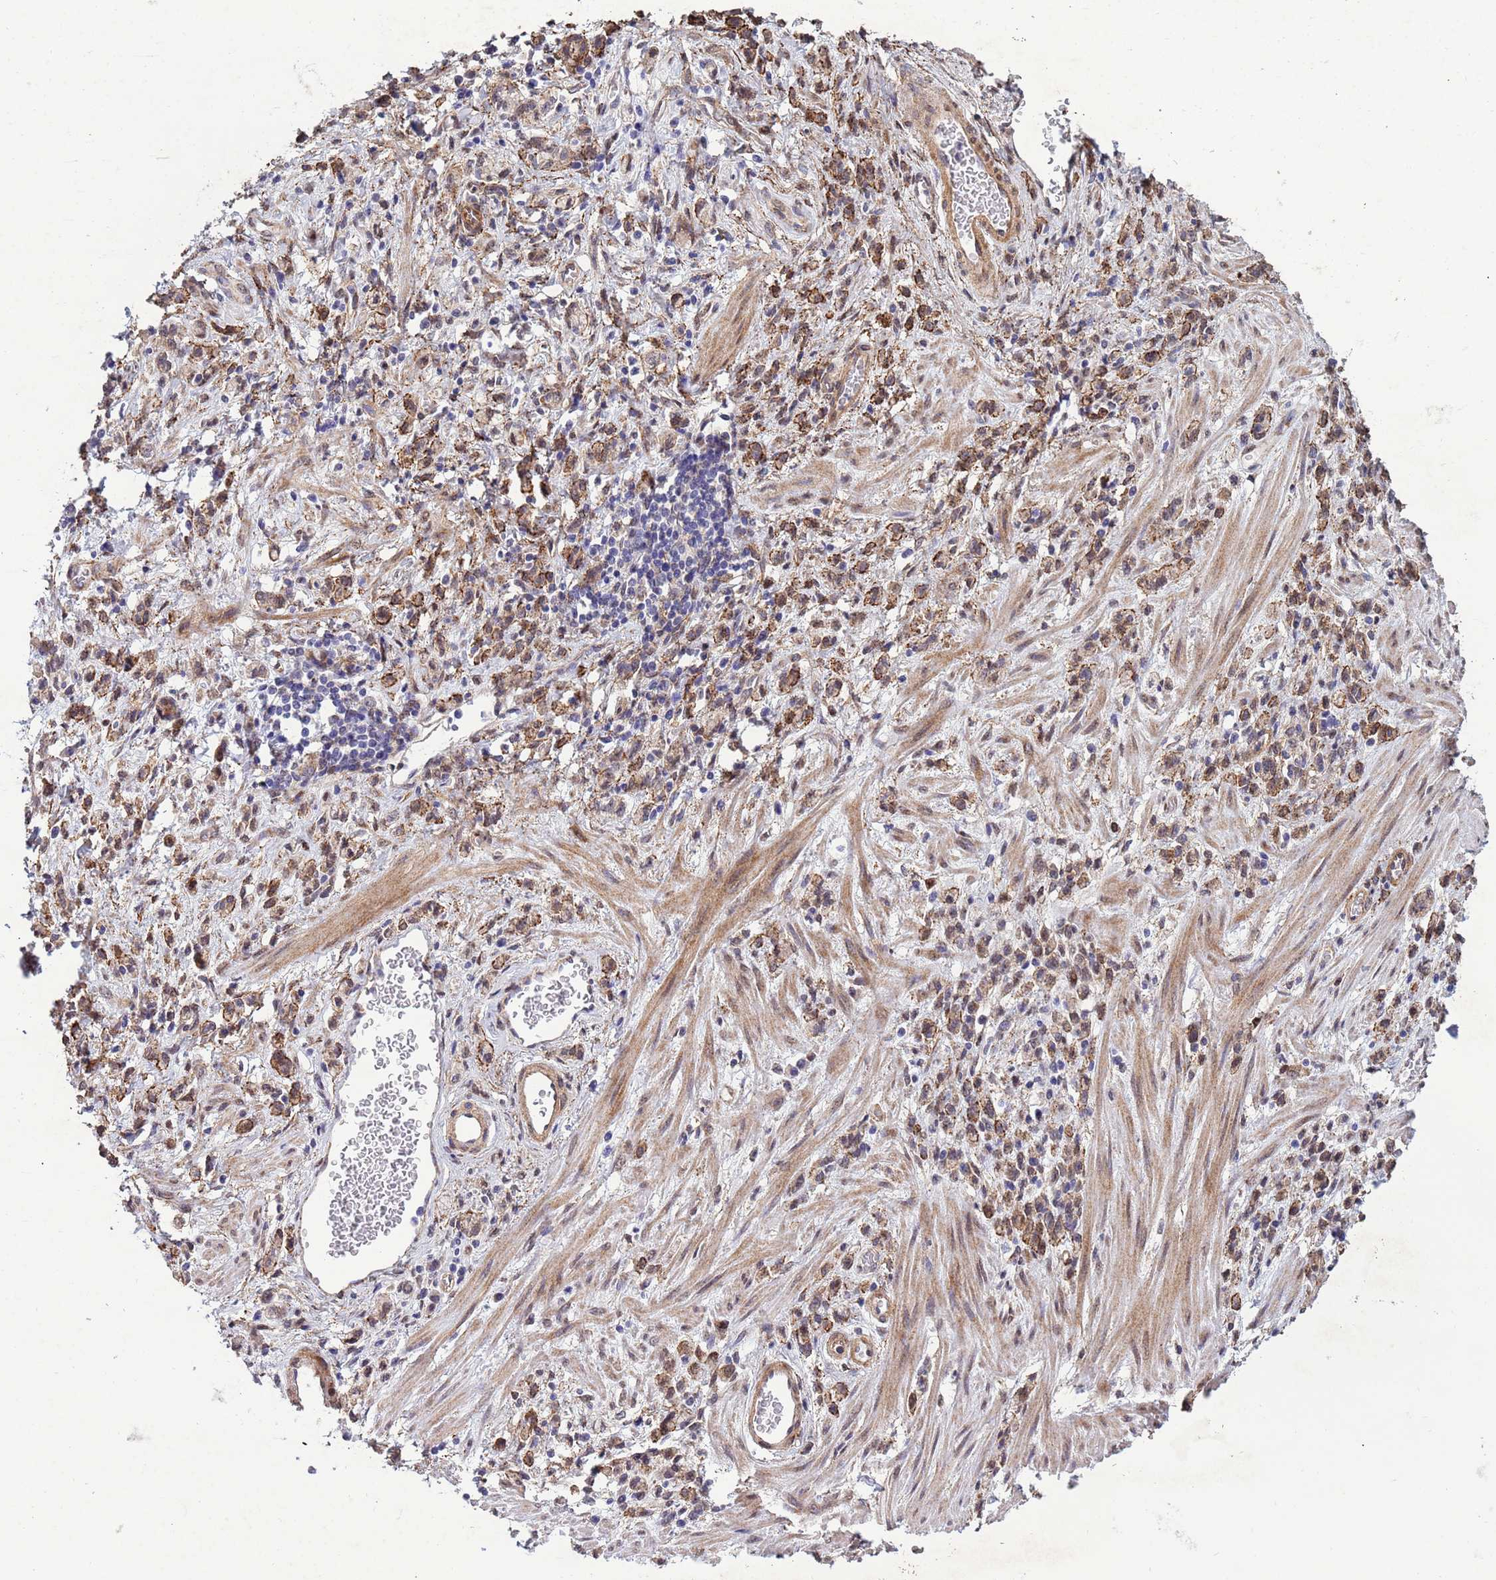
{"staining": {"intensity": "moderate", "quantity": ">75%", "location": "cytoplasmic/membranous"}, "tissue": "stomach cancer", "cell_type": "Tumor cells", "image_type": "cancer", "snomed": [{"axis": "morphology", "description": "Adenocarcinoma, NOS"}, {"axis": "topography", "description": "Stomach"}], "caption": "A photomicrograph of human stomach adenocarcinoma stained for a protein displays moderate cytoplasmic/membranous brown staining in tumor cells. (brown staining indicates protein expression, while blue staining denotes nuclei).", "gene": "TRIP6", "patient": {"sex": "male", "age": 77}}